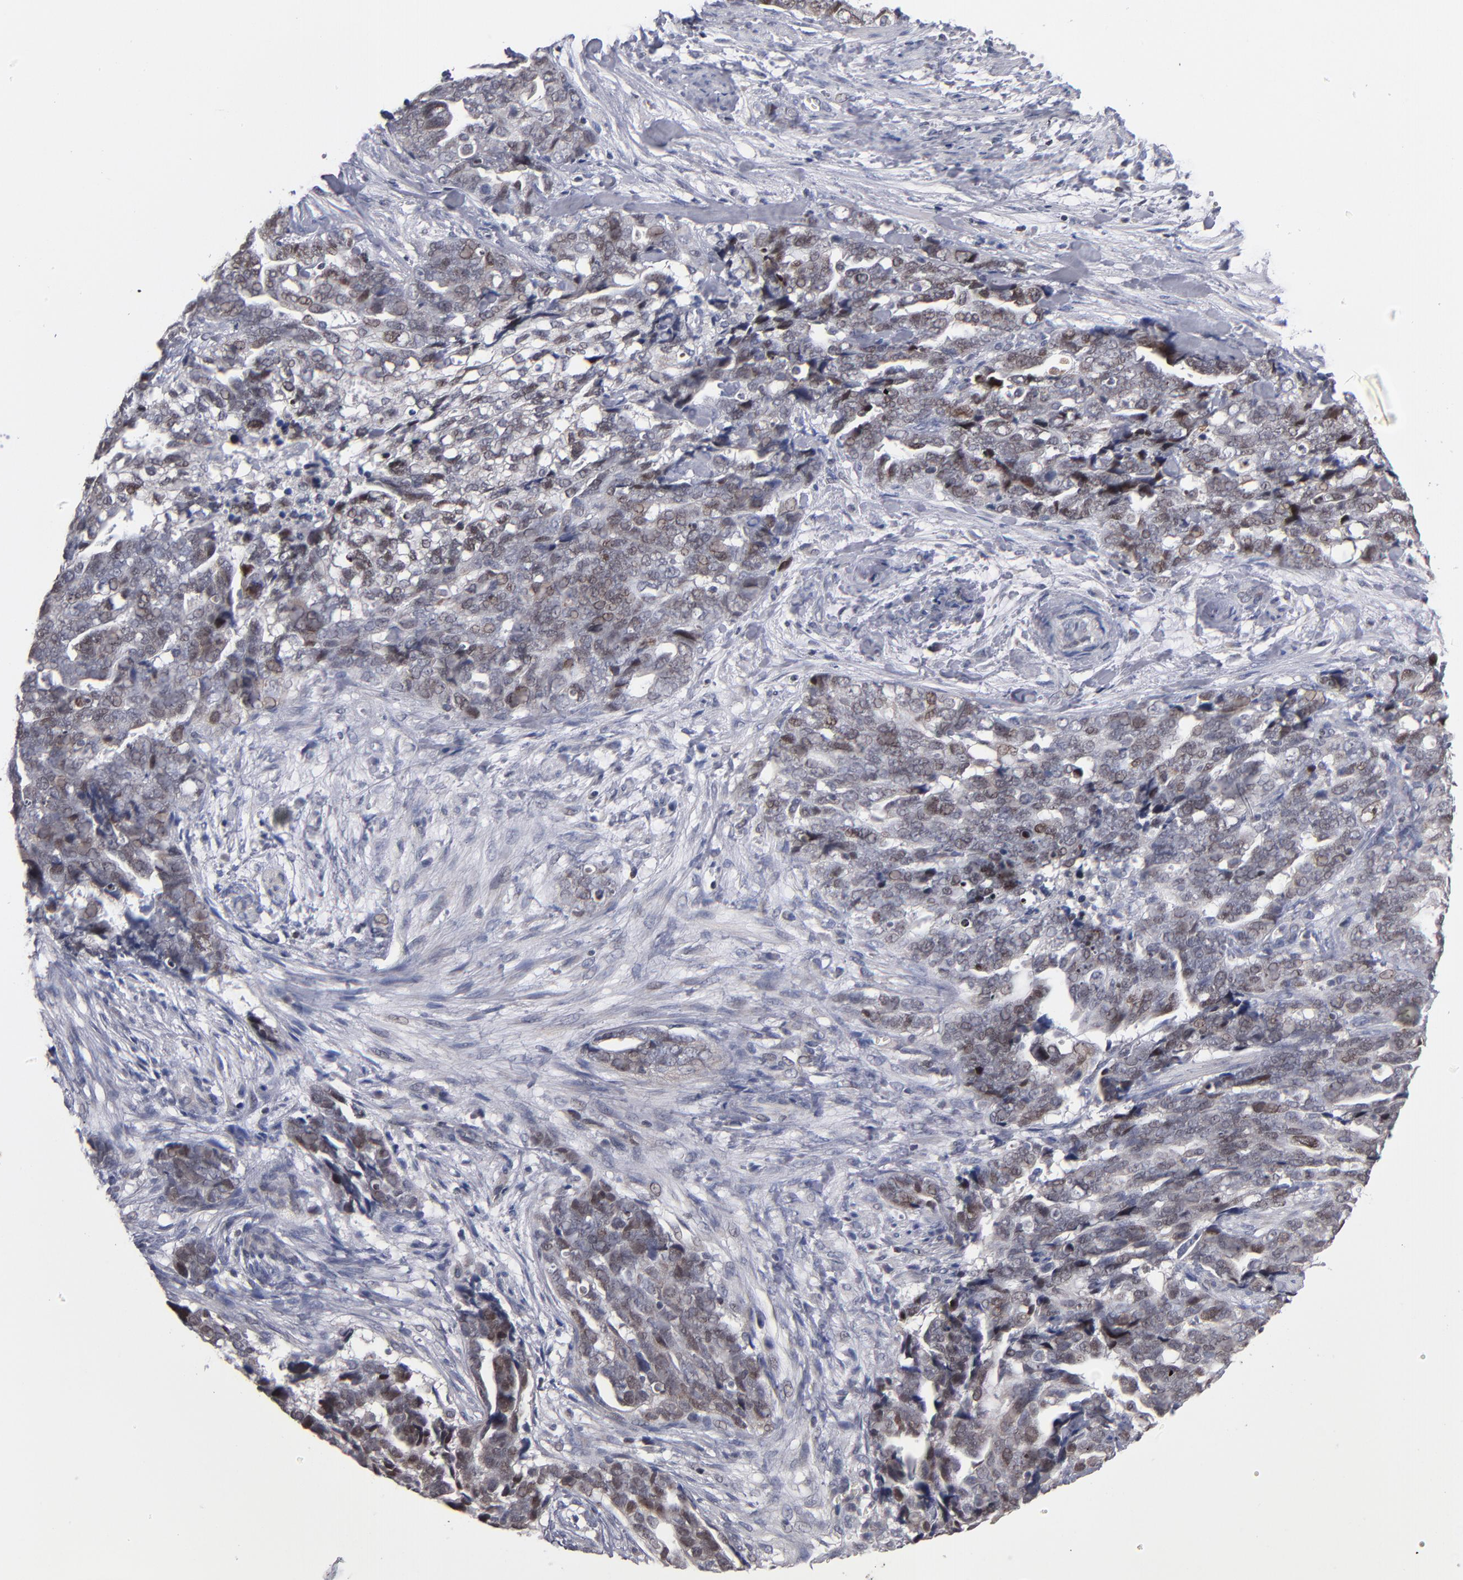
{"staining": {"intensity": "moderate", "quantity": "25%-75%", "location": "nuclear"}, "tissue": "ovarian cancer", "cell_type": "Tumor cells", "image_type": "cancer", "snomed": [{"axis": "morphology", "description": "Normal tissue, NOS"}, {"axis": "morphology", "description": "Cystadenocarcinoma, serous, NOS"}, {"axis": "topography", "description": "Fallopian tube"}, {"axis": "topography", "description": "Ovary"}], "caption": "Brown immunohistochemical staining in ovarian cancer exhibits moderate nuclear staining in about 25%-75% of tumor cells.", "gene": "ODF2", "patient": {"sex": "female", "age": 56}}